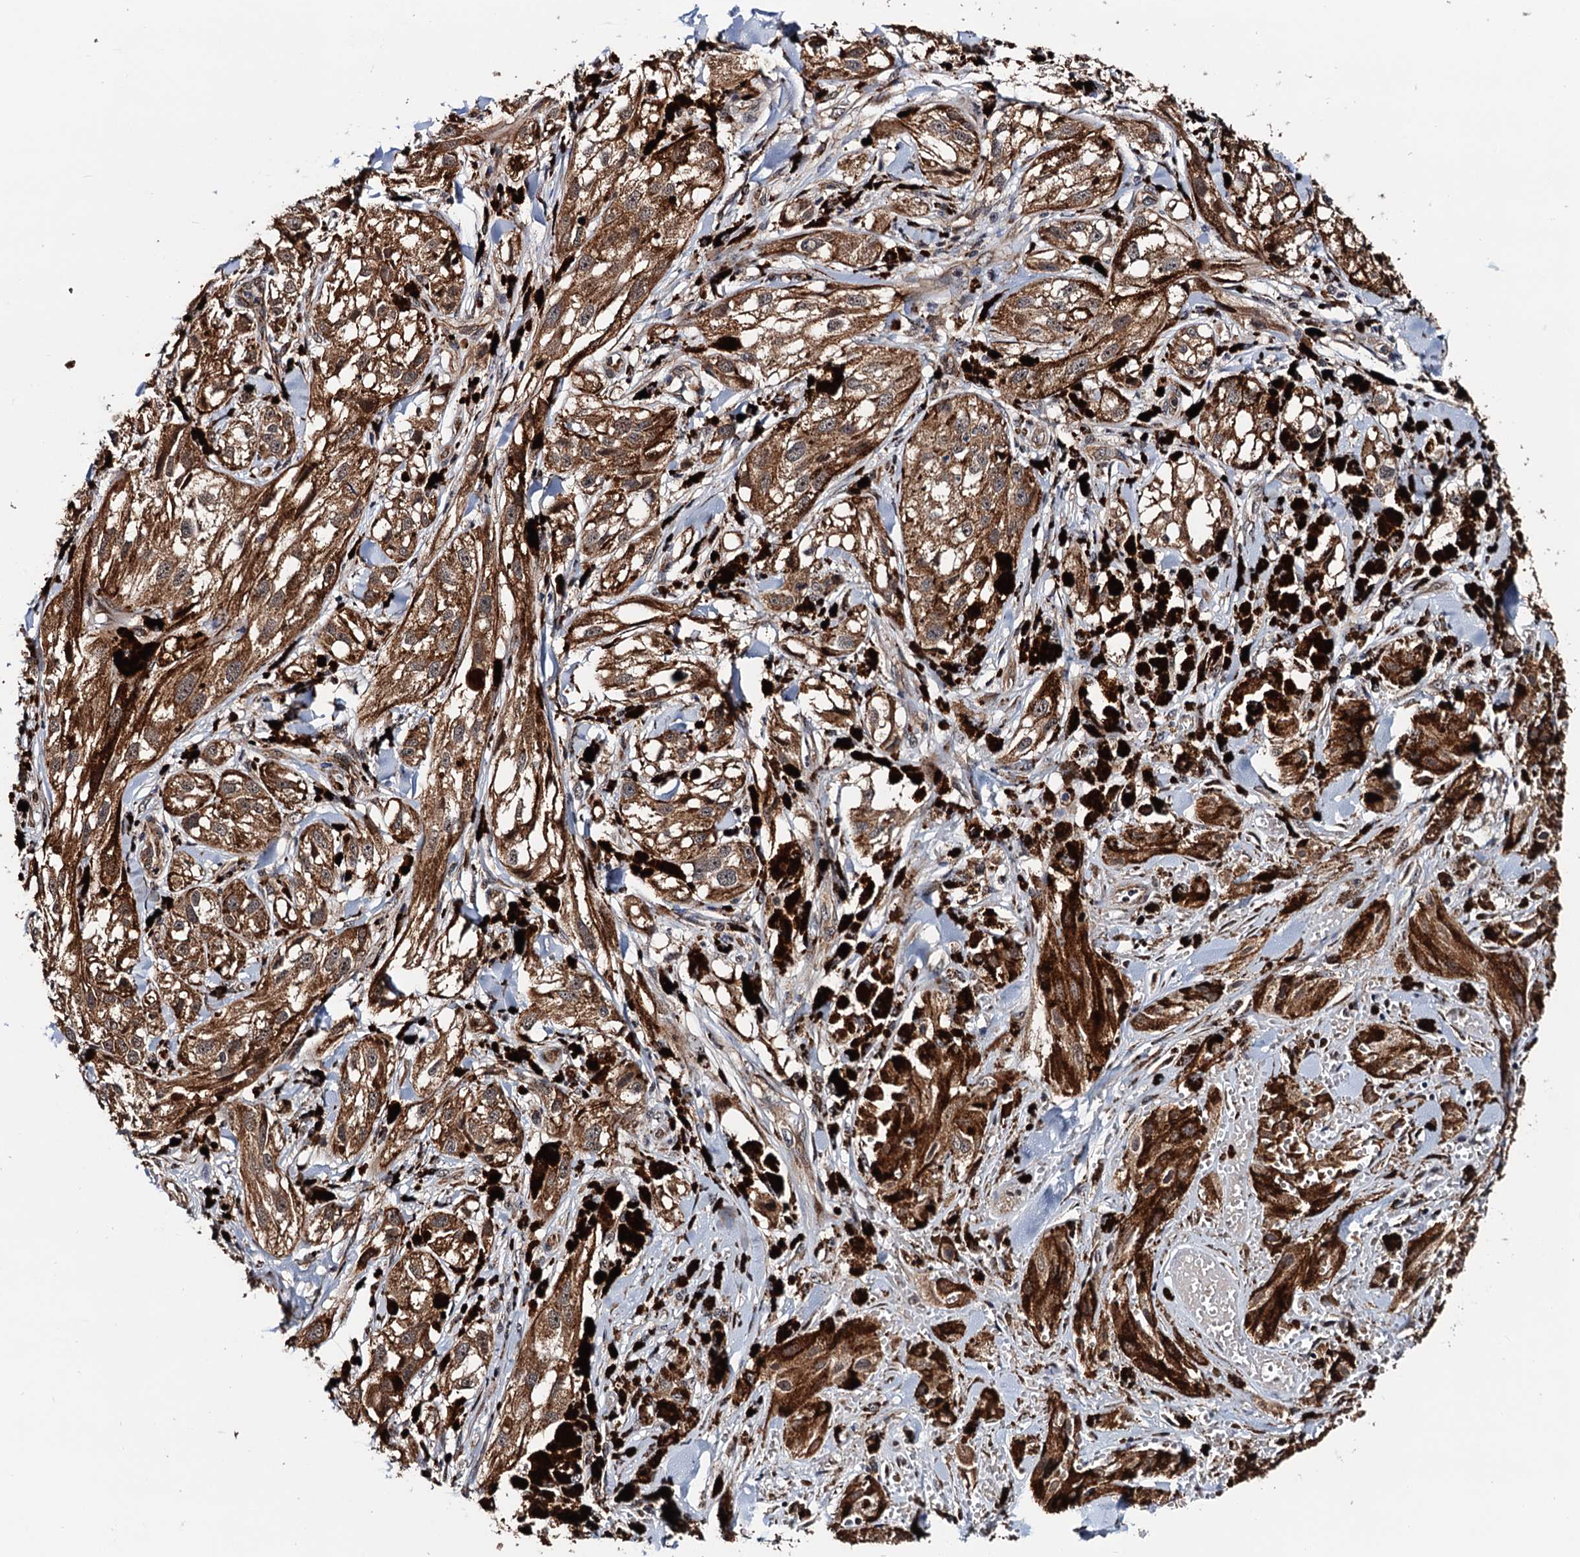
{"staining": {"intensity": "moderate", "quantity": ">75%", "location": "cytoplasmic/membranous"}, "tissue": "melanoma", "cell_type": "Tumor cells", "image_type": "cancer", "snomed": [{"axis": "morphology", "description": "Malignant melanoma, NOS"}, {"axis": "topography", "description": "Skin"}], "caption": "Malignant melanoma was stained to show a protein in brown. There is medium levels of moderate cytoplasmic/membranous expression in approximately >75% of tumor cells.", "gene": "NAA16", "patient": {"sex": "male", "age": 88}}